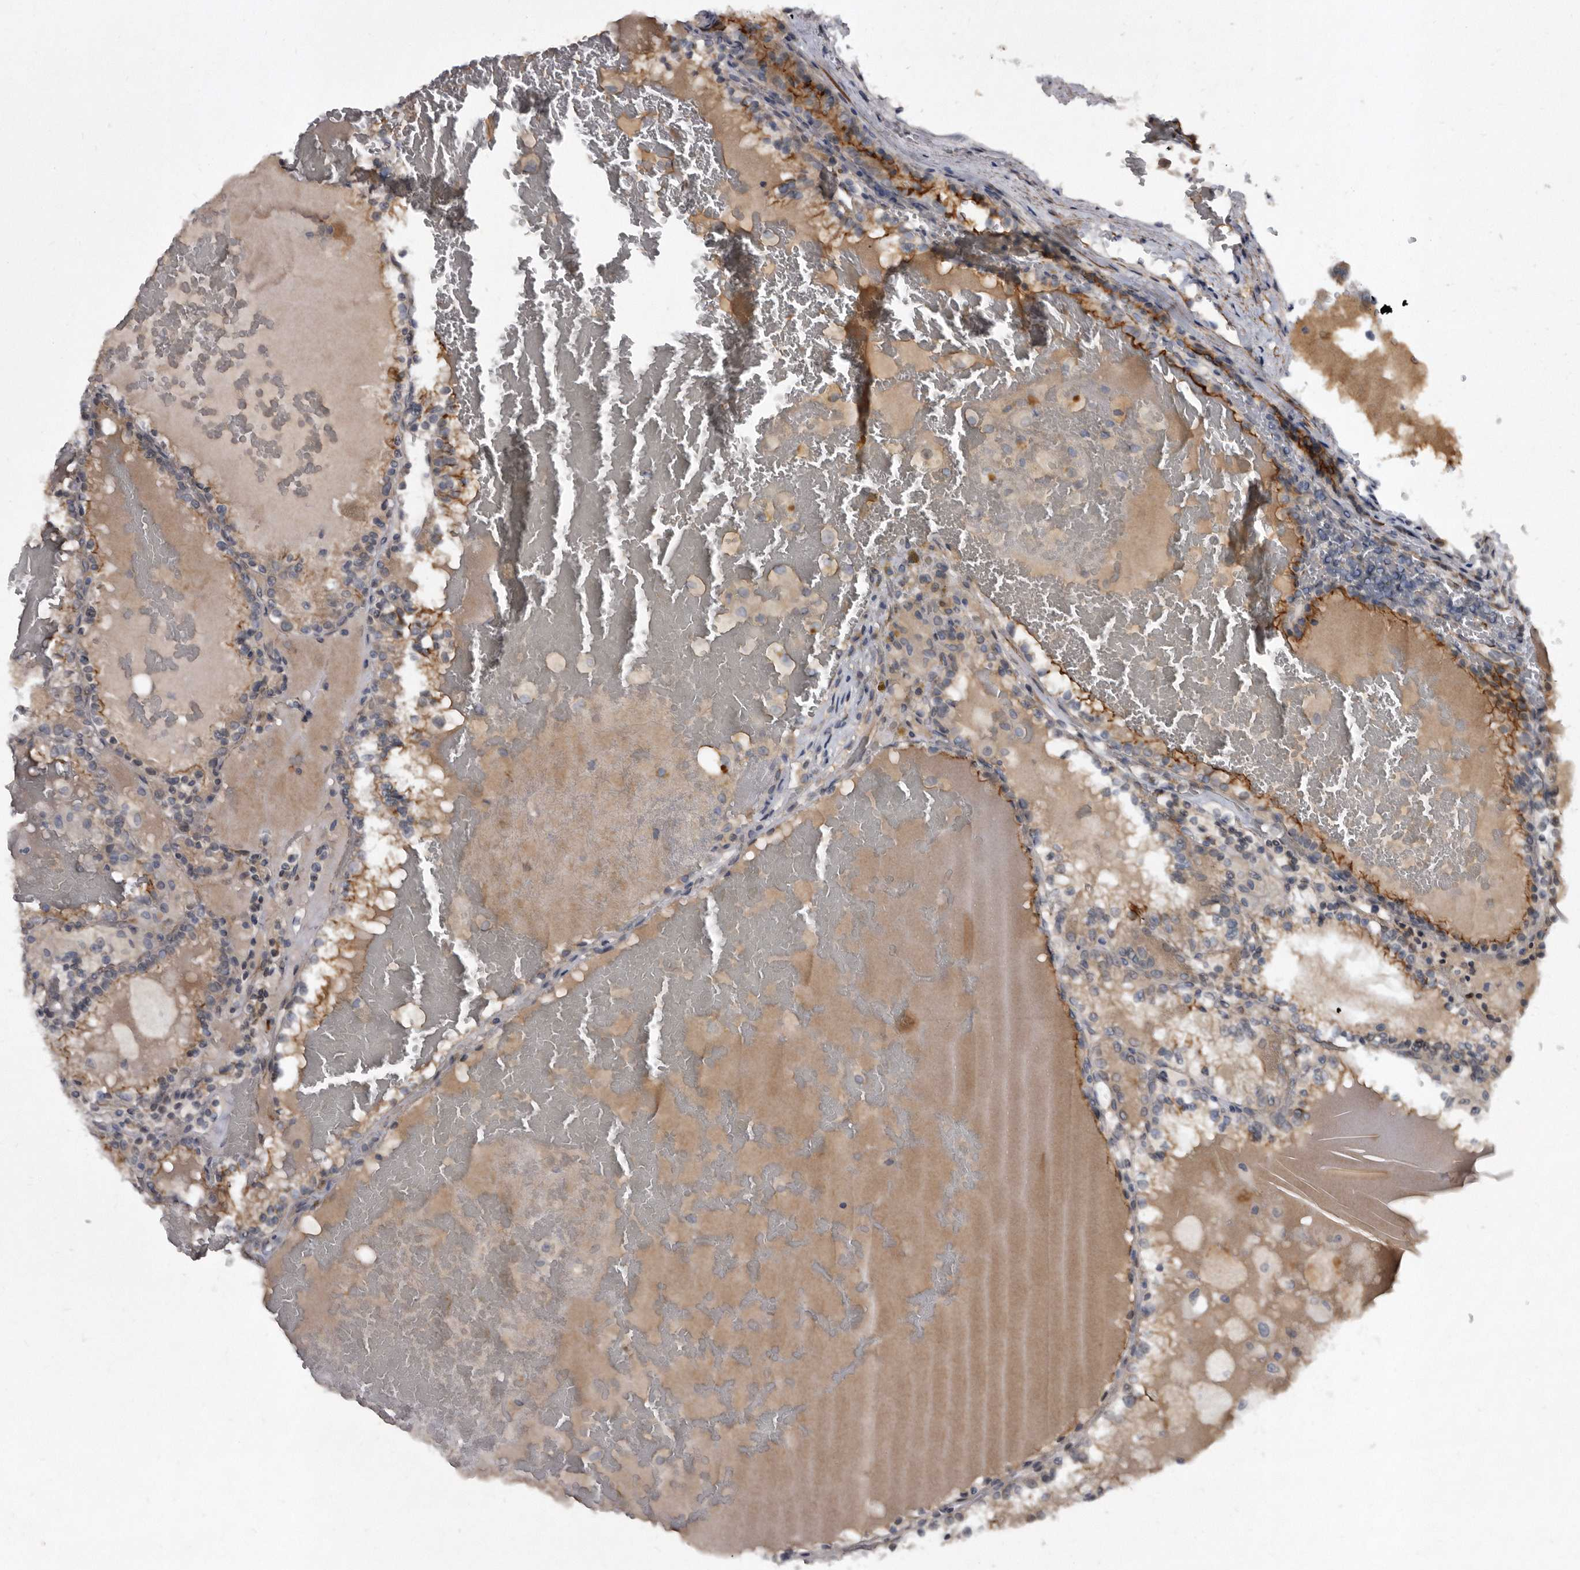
{"staining": {"intensity": "moderate", "quantity": "<25%", "location": "cytoplasmic/membranous"}, "tissue": "renal cancer", "cell_type": "Tumor cells", "image_type": "cancer", "snomed": [{"axis": "morphology", "description": "Adenocarcinoma, NOS"}, {"axis": "topography", "description": "Kidney"}], "caption": "Renal adenocarcinoma stained with immunohistochemistry displays moderate cytoplasmic/membranous staining in about <25% of tumor cells.", "gene": "PROM1", "patient": {"sex": "female", "age": 56}}